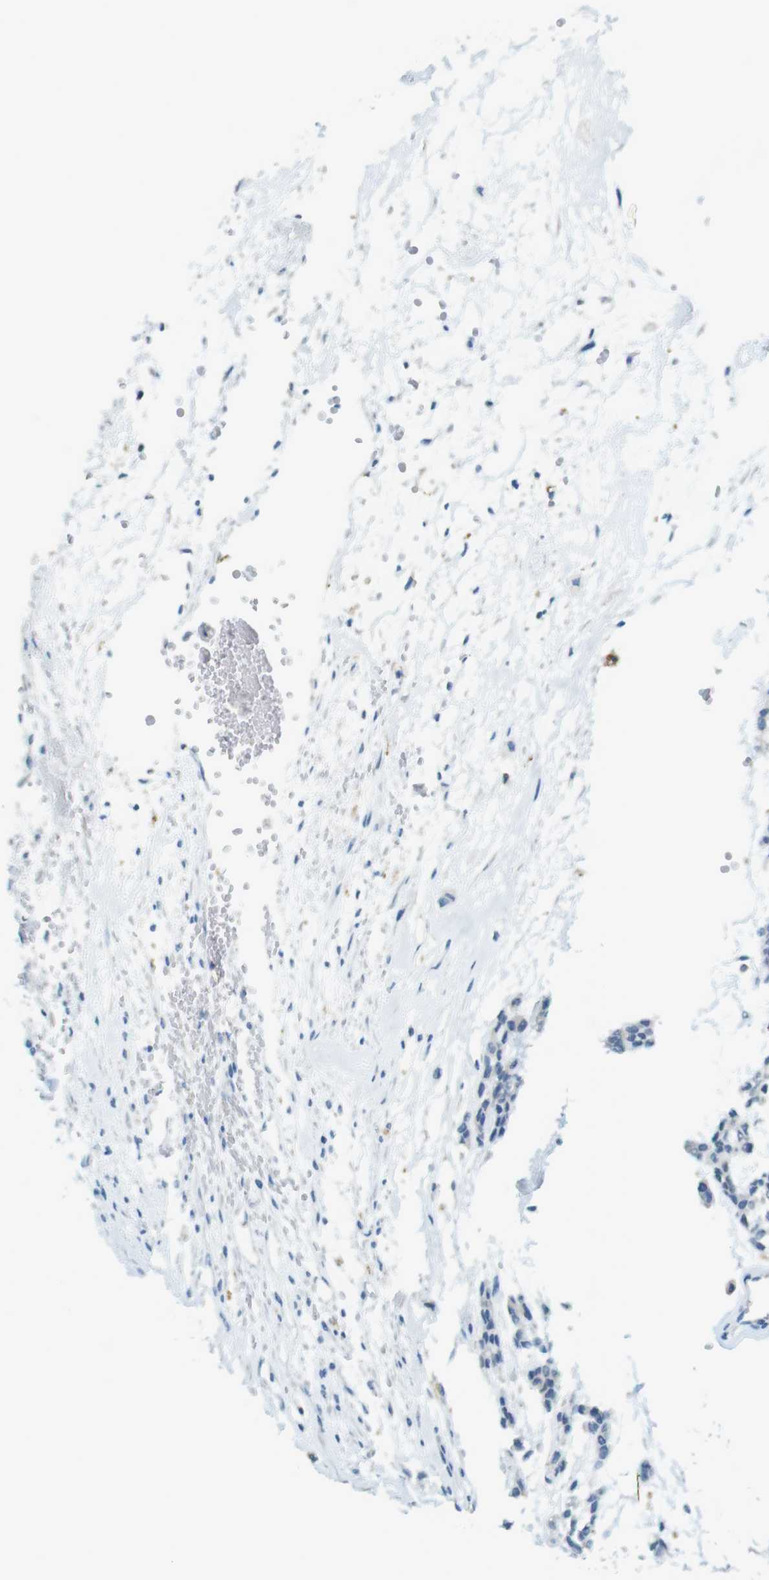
{"staining": {"intensity": "negative", "quantity": "none", "location": "none"}, "tissue": "head and neck cancer", "cell_type": "Tumor cells", "image_type": "cancer", "snomed": [{"axis": "morphology", "description": "Adenocarcinoma, NOS"}, {"axis": "morphology", "description": "Adenoma, NOS"}, {"axis": "topography", "description": "Head-Neck"}], "caption": "DAB (3,3'-diaminobenzidine) immunohistochemical staining of human head and neck cancer (adenoma) exhibits no significant positivity in tumor cells. (DAB immunohistochemistry (IHC) with hematoxylin counter stain).", "gene": "LRRK2", "patient": {"sex": "female", "age": 55}}